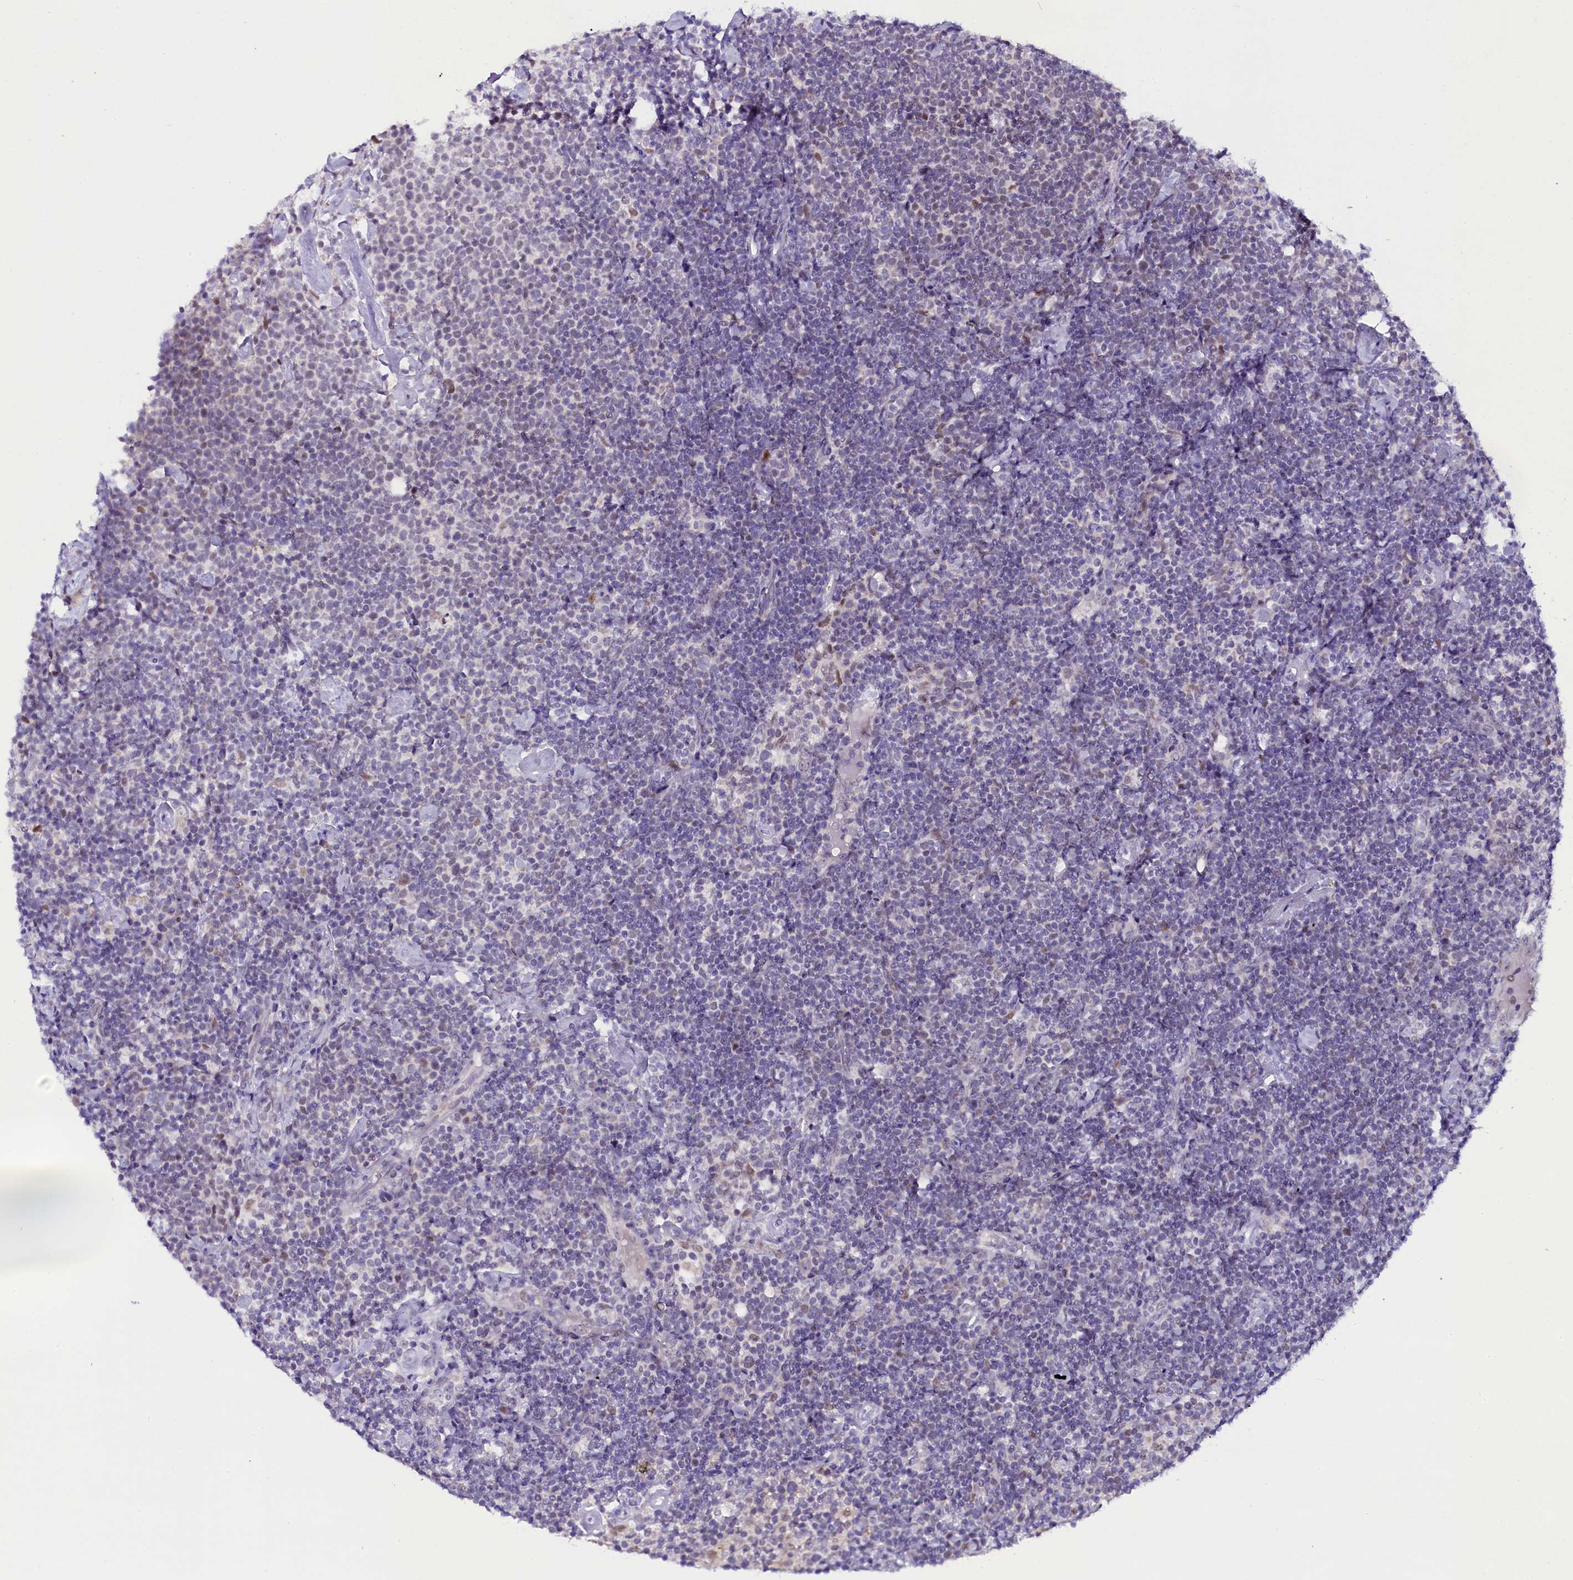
{"staining": {"intensity": "negative", "quantity": "none", "location": "none"}, "tissue": "lymphoma", "cell_type": "Tumor cells", "image_type": "cancer", "snomed": [{"axis": "morphology", "description": "Malignant lymphoma, non-Hodgkin's type, High grade"}, {"axis": "topography", "description": "Lymph node"}], "caption": "IHC of high-grade malignant lymphoma, non-Hodgkin's type reveals no positivity in tumor cells.", "gene": "OSGEP", "patient": {"sex": "male", "age": 61}}